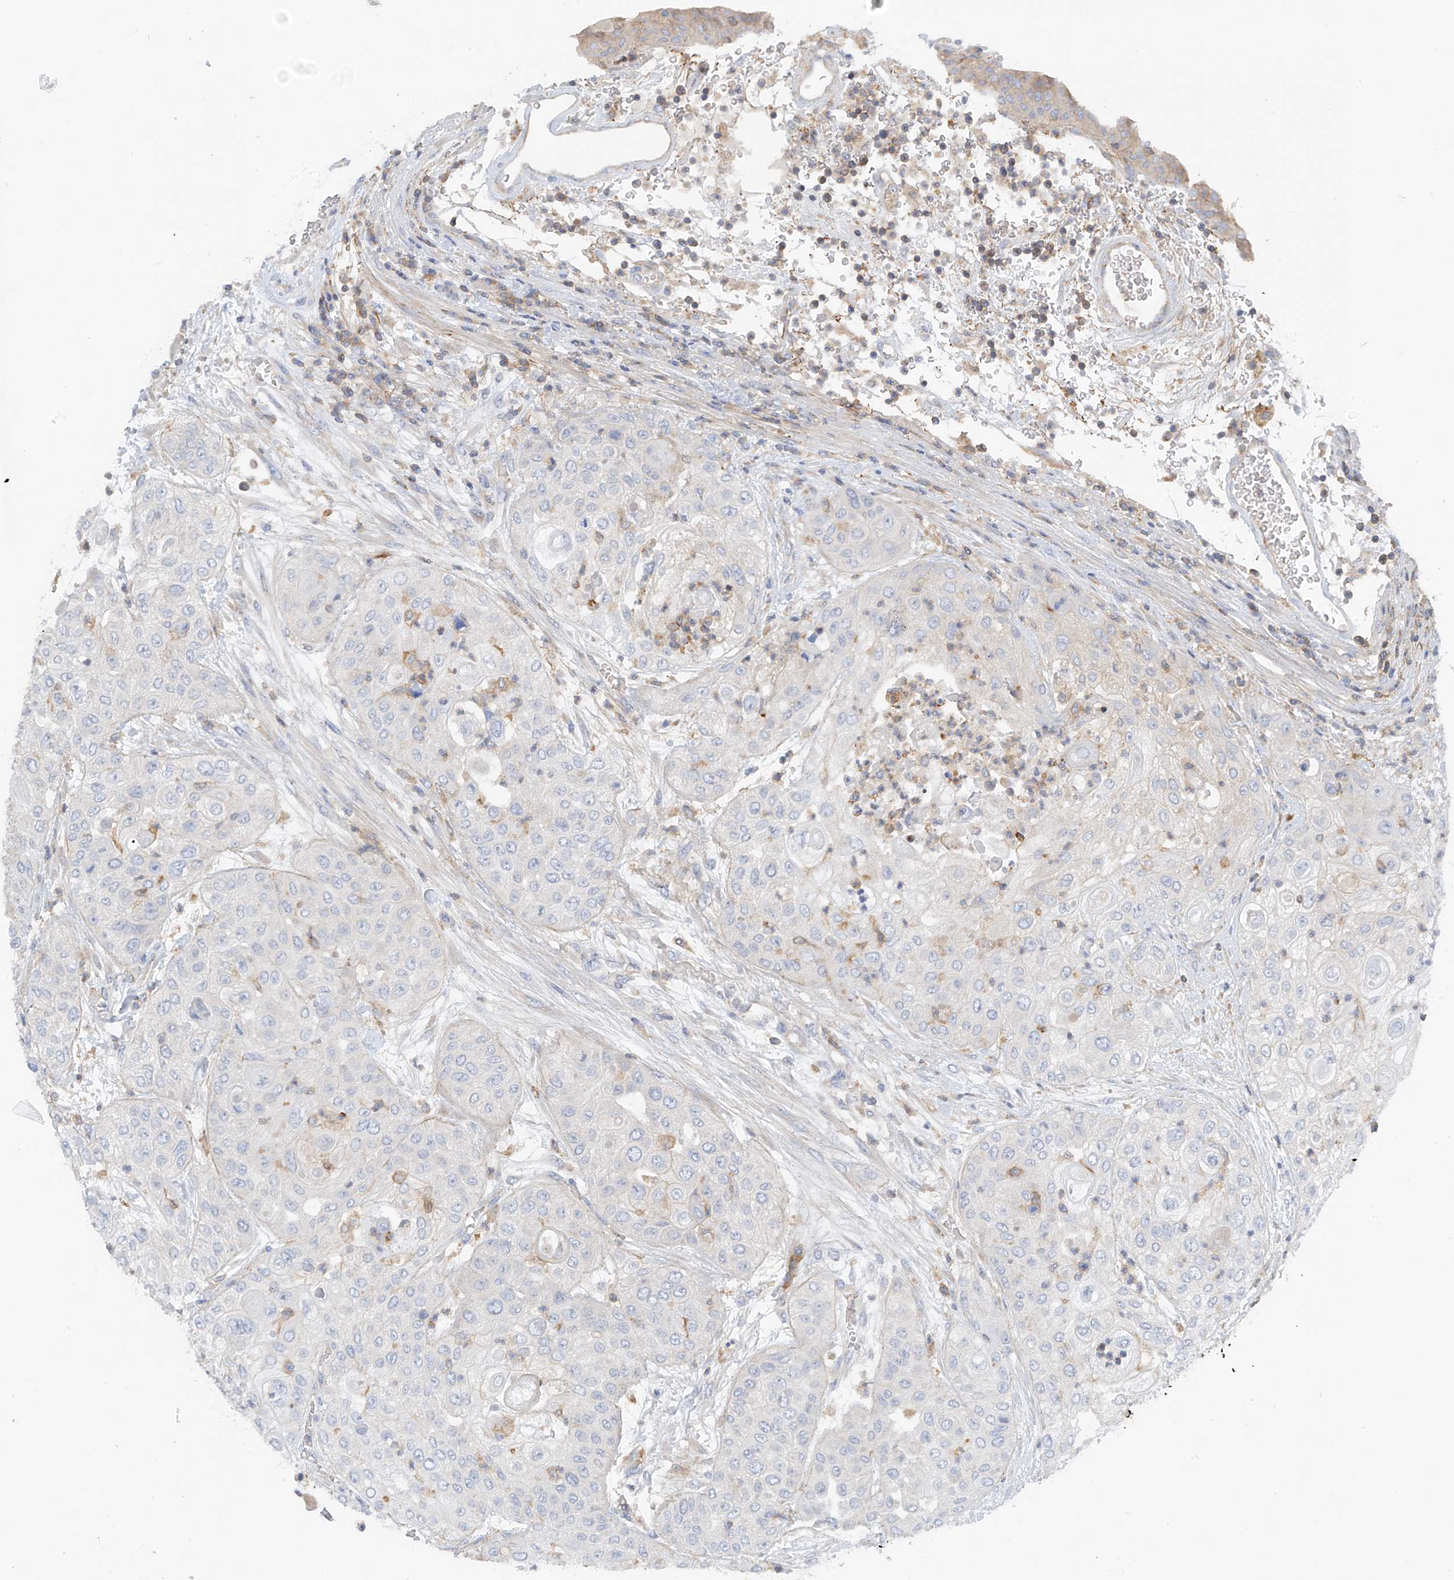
{"staining": {"intensity": "negative", "quantity": "none", "location": "none"}, "tissue": "urothelial cancer", "cell_type": "Tumor cells", "image_type": "cancer", "snomed": [{"axis": "morphology", "description": "Urothelial carcinoma, High grade"}, {"axis": "topography", "description": "Urinary bladder"}], "caption": "Tumor cells show no significant positivity in urothelial carcinoma (high-grade).", "gene": "NALCN", "patient": {"sex": "female", "age": 79}}